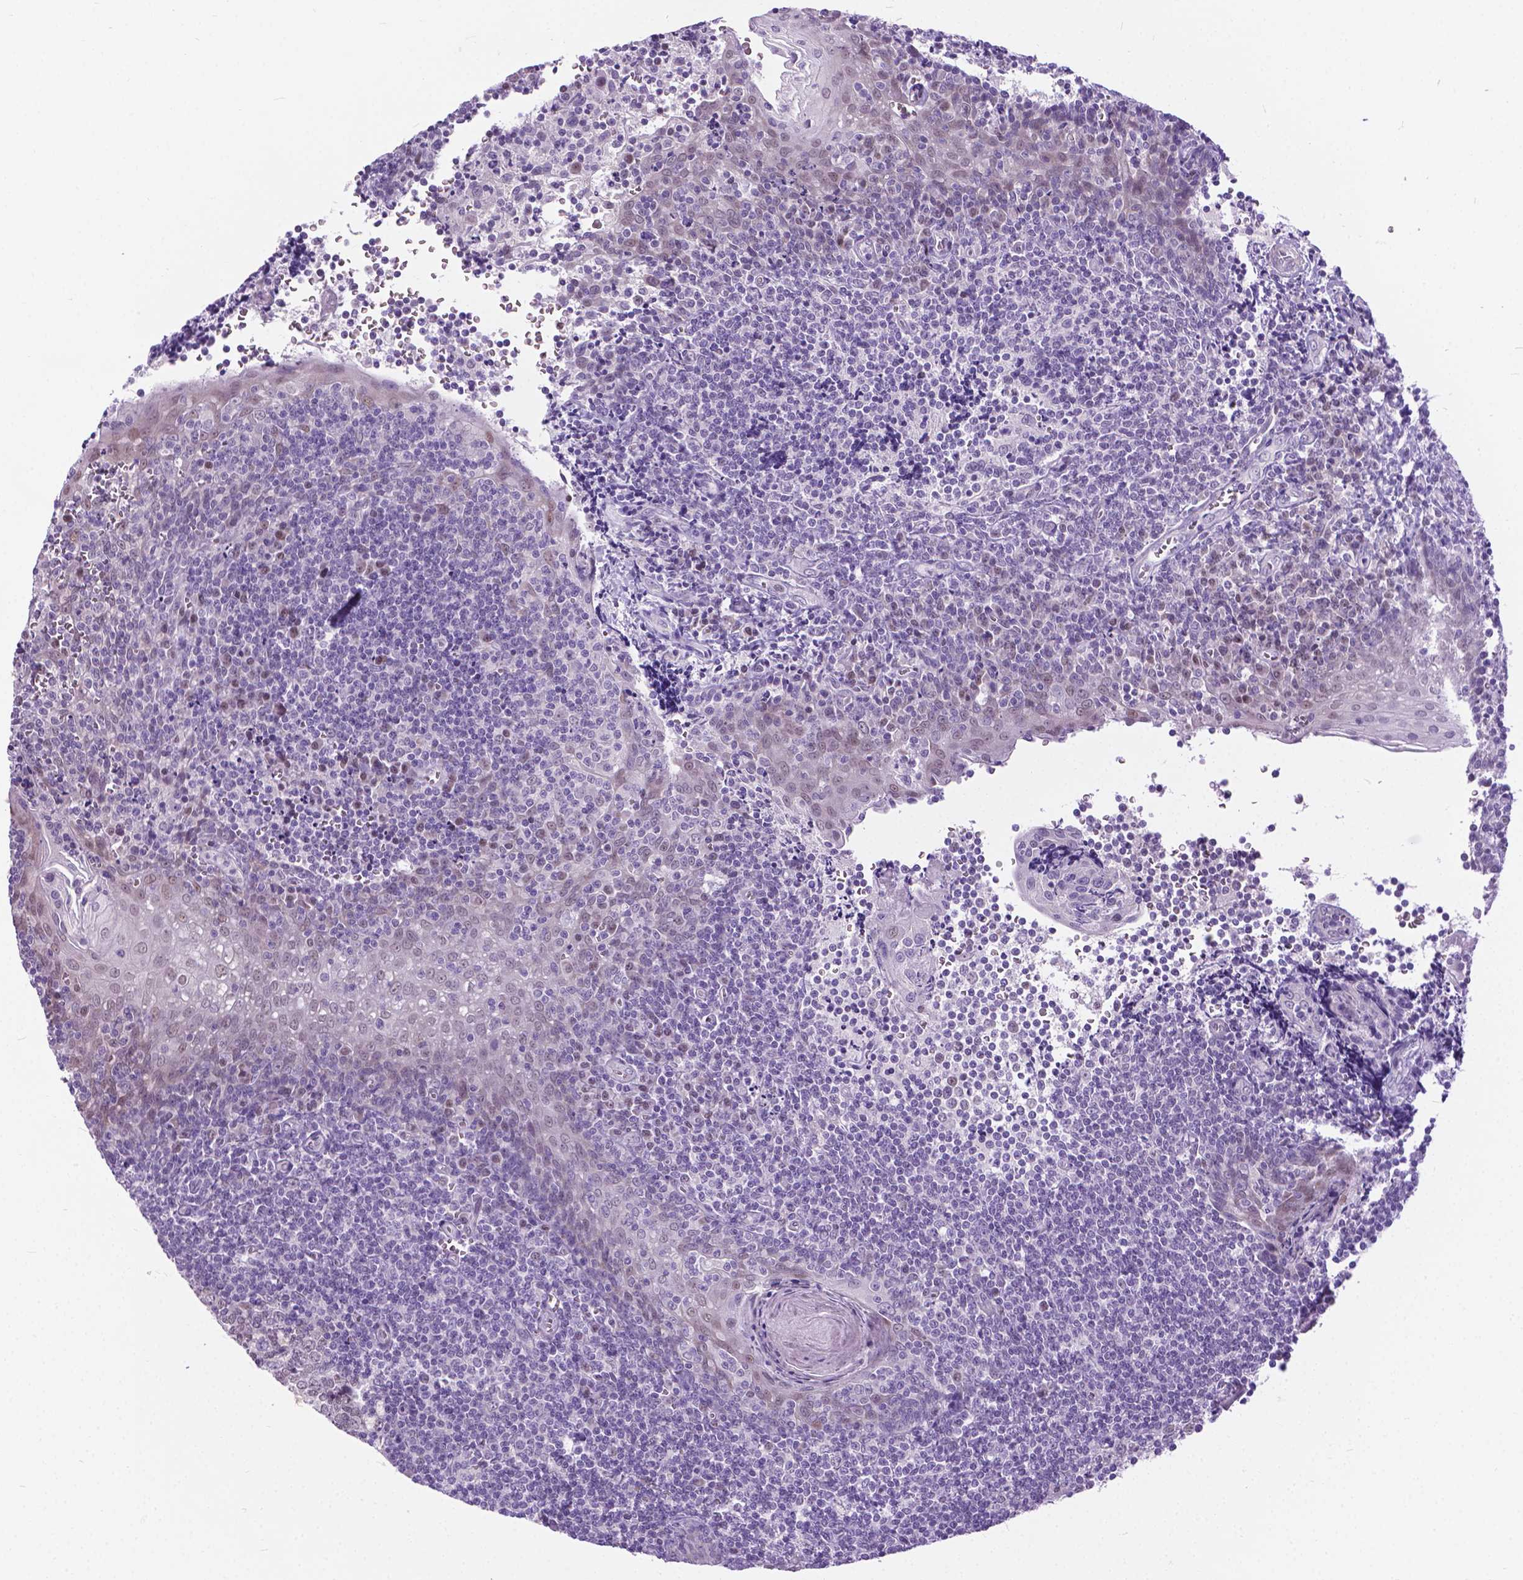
{"staining": {"intensity": "negative", "quantity": "none", "location": "none"}, "tissue": "tonsil", "cell_type": "Germinal center cells", "image_type": "normal", "snomed": [{"axis": "morphology", "description": "Normal tissue, NOS"}, {"axis": "morphology", "description": "Inflammation, NOS"}, {"axis": "topography", "description": "Tonsil"}], "caption": "This is a image of immunohistochemistry (IHC) staining of normal tonsil, which shows no expression in germinal center cells.", "gene": "APCDD1L", "patient": {"sex": "female", "age": 31}}